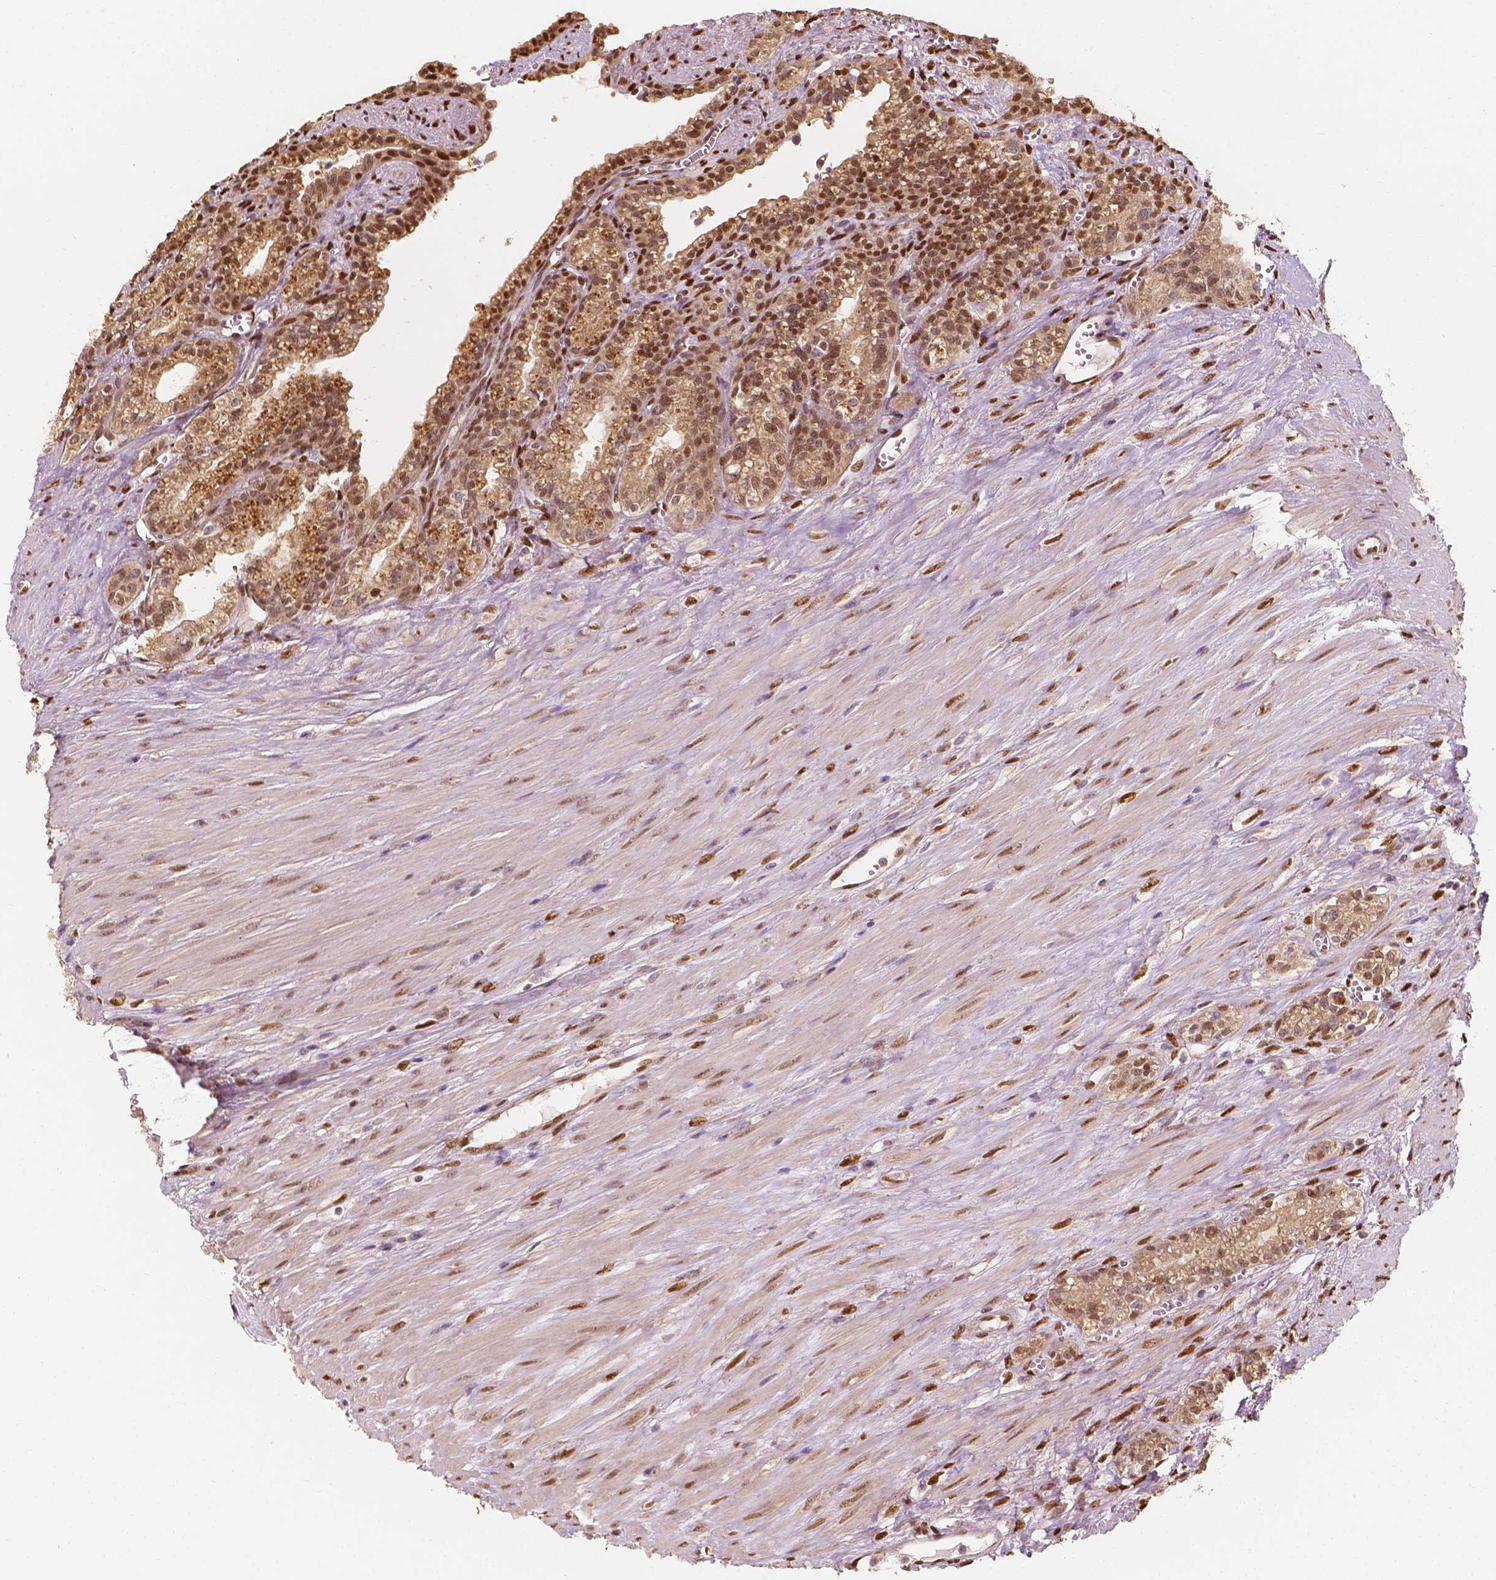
{"staining": {"intensity": "moderate", "quantity": ">75%", "location": "cytoplasmic/membranous,nuclear"}, "tissue": "seminal vesicle", "cell_type": "Glandular cells", "image_type": "normal", "snomed": [{"axis": "morphology", "description": "Normal tissue, NOS"}, {"axis": "morphology", "description": "Urothelial carcinoma, NOS"}, {"axis": "topography", "description": "Urinary bladder"}, {"axis": "topography", "description": "Seminal veicle"}], "caption": "Seminal vesicle stained with DAB (3,3'-diaminobenzidine) immunohistochemistry exhibits medium levels of moderate cytoplasmic/membranous,nuclear staining in approximately >75% of glandular cells. The protein of interest is shown in brown color, while the nuclei are stained blue.", "gene": "TBC1D17", "patient": {"sex": "male", "age": 76}}